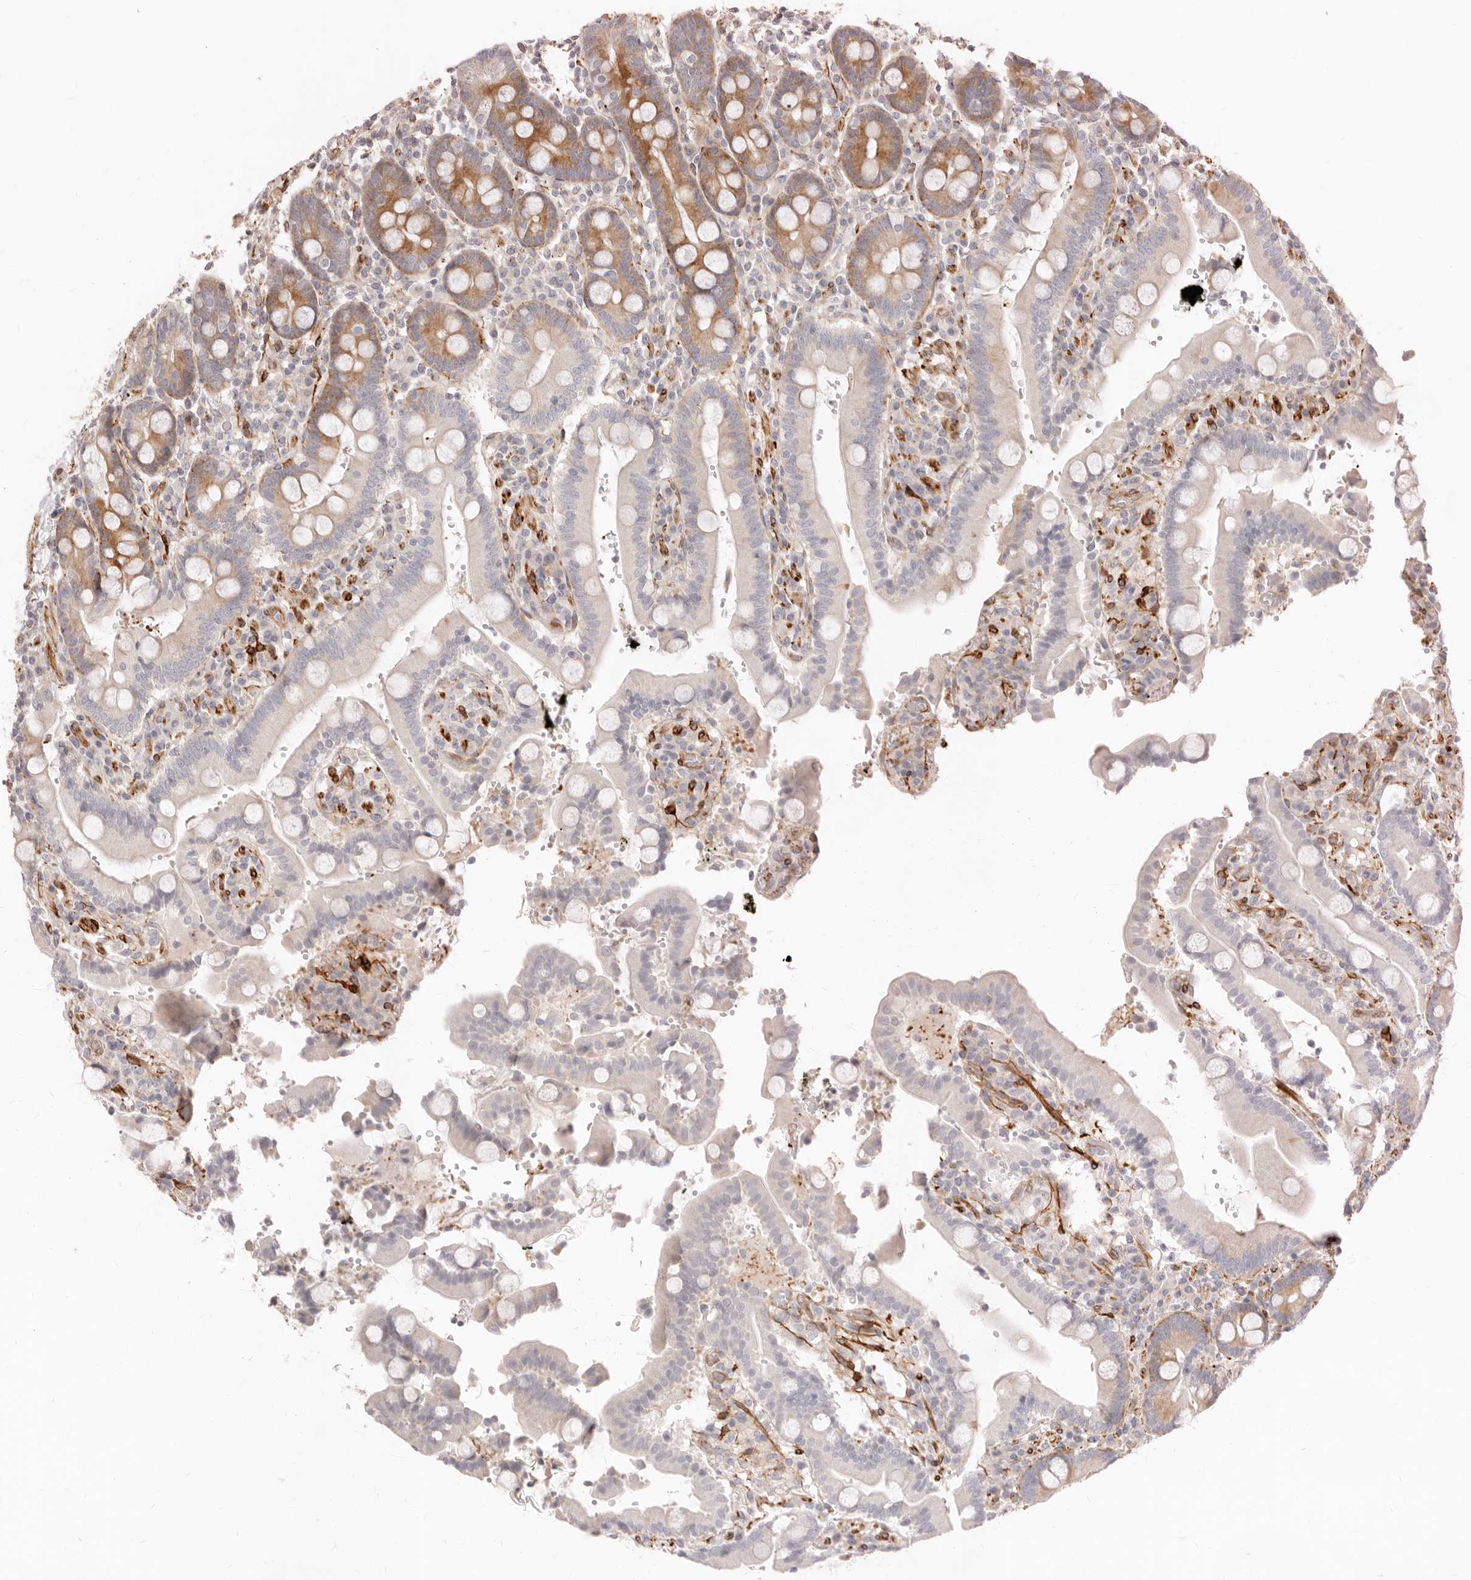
{"staining": {"intensity": "moderate", "quantity": "<25%", "location": "cytoplasmic/membranous"}, "tissue": "duodenum", "cell_type": "Glandular cells", "image_type": "normal", "snomed": [{"axis": "morphology", "description": "Normal tissue, NOS"}, {"axis": "topography", "description": "Small intestine, NOS"}], "caption": "High-power microscopy captured an immunohistochemistry (IHC) histopathology image of normal duodenum, revealing moderate cytoplasmic/membranous expression in about <25% of glandular cells. (Stains: DAB (3,3'-diaminobenzidine) in brown, nuclei in blue, Microscopy: brightfield microscopy at high magnification).", "gene": "SASS6", "patient": {"sex": "female", "age": 71}}